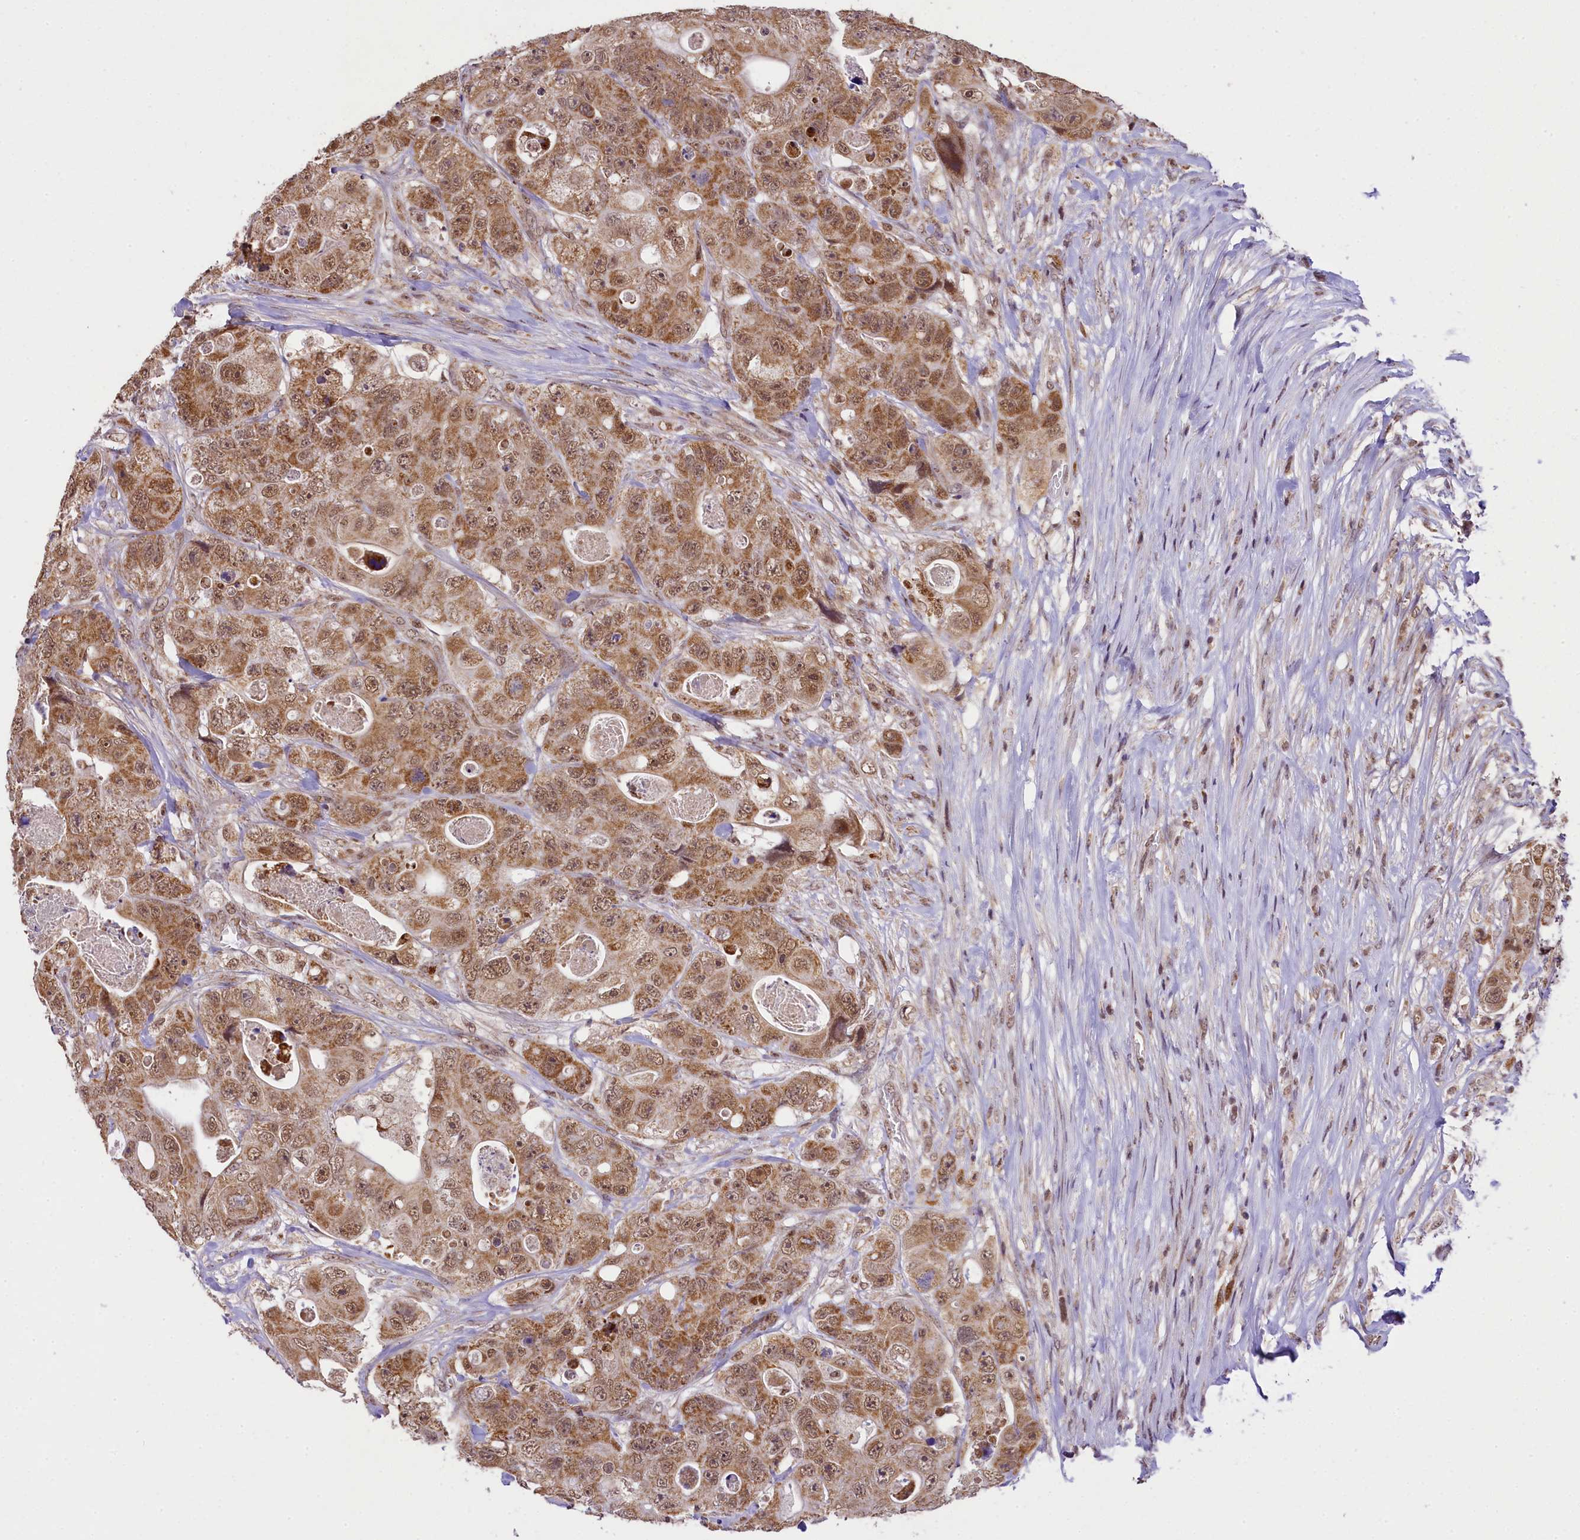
{"staining": {"intensity": "moderate", "quantity": ">75%", "location": "cytoplasmic/membranous,nuclear"}, "tissue": "colorectal cancer", "cell_type": "Tumor cells", "image_type": "cancer", "snomed": [{"axis": "morphology", "description": "Adenocarcinoma, NOS"}, {"axis": "topography", "description": "Colon"}], "caption": "Tumor cells show medium levels of moderate cytoplasmic/membranous and nuclear positivity in approximately >75% of cells in colorectal adenocarcinoma.", "gene": "PAF1", "patient": {"sex": "female", "age": 46}}